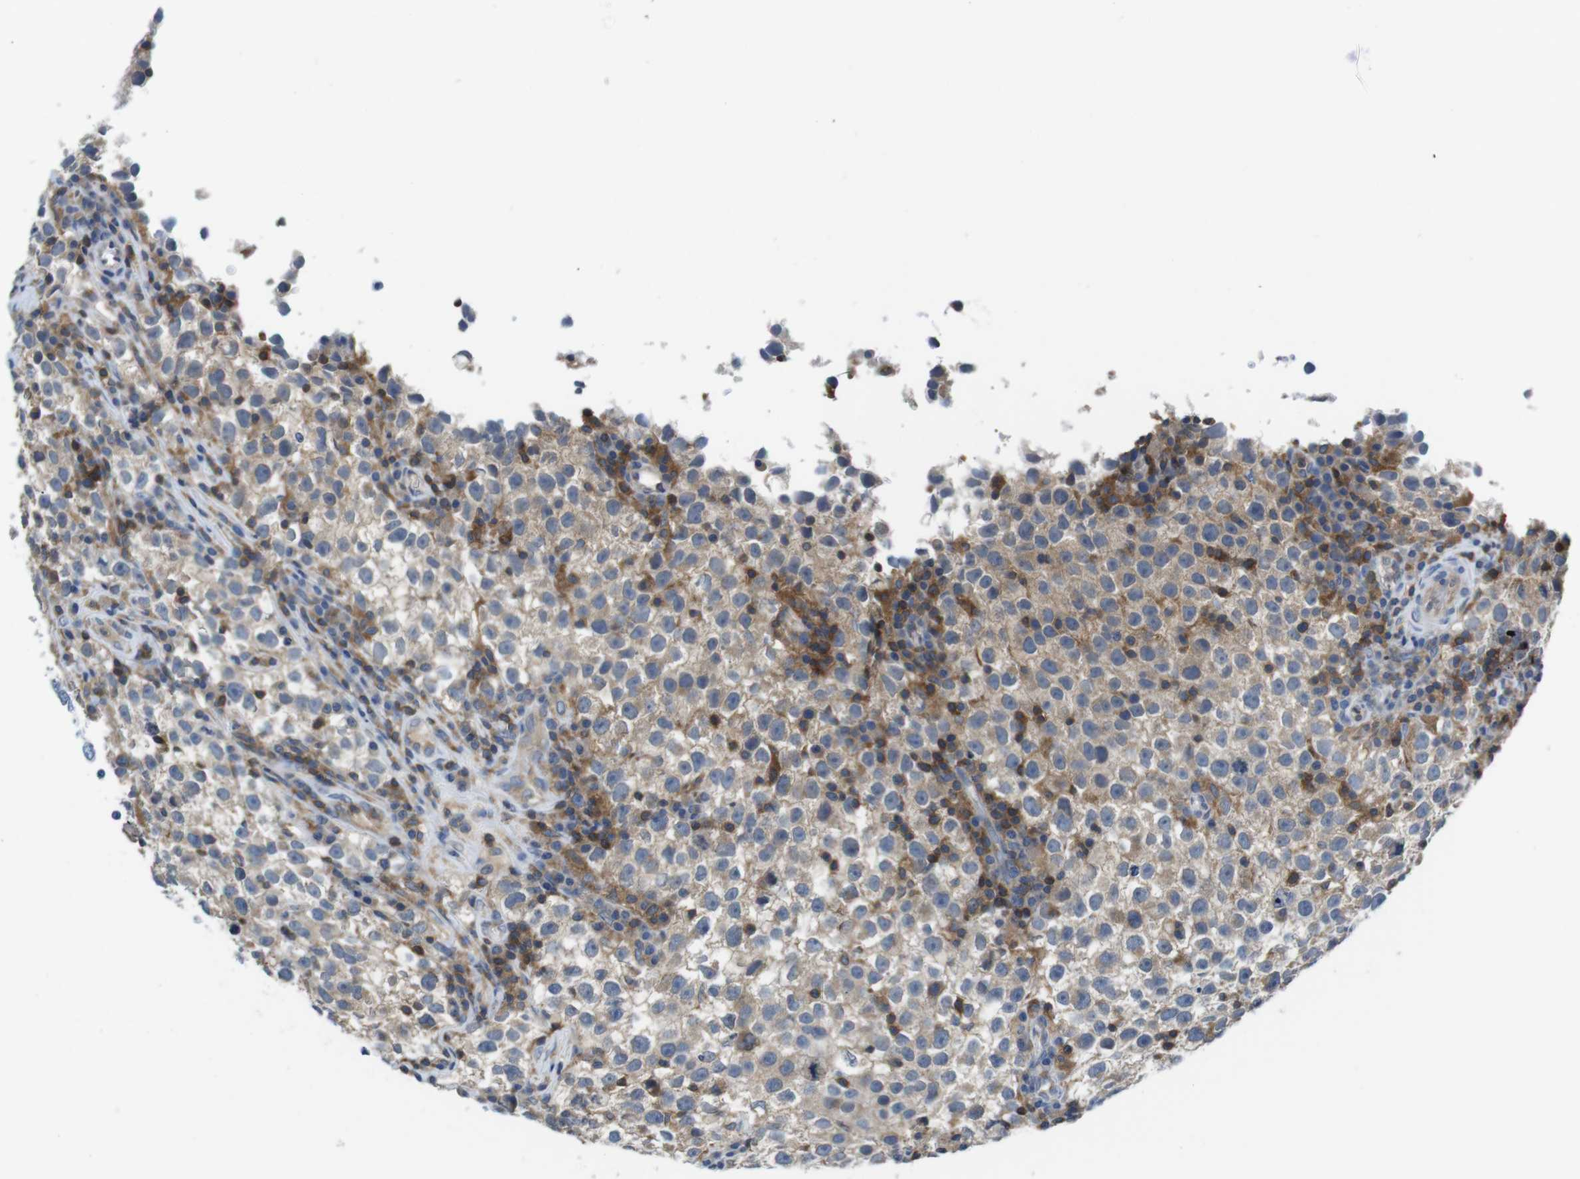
{"staining": {"intensity": "weak", "quantity": "<25%", "location": "cytoplasmic/membranous"}, "tissue": "testis cancer", "cell_type": "Tumor cells", "image_type": "cancer", "snomed": [{"axis": "morphology", "description": "Seminoma, NOS"}, {"axis": "topography", "description": "Testis"}], "caption": "Tumor cells show no significant protein expression in testis cancer.", "gene": "PIK3CD", "patient": {"sex": "male", "age": 22}}